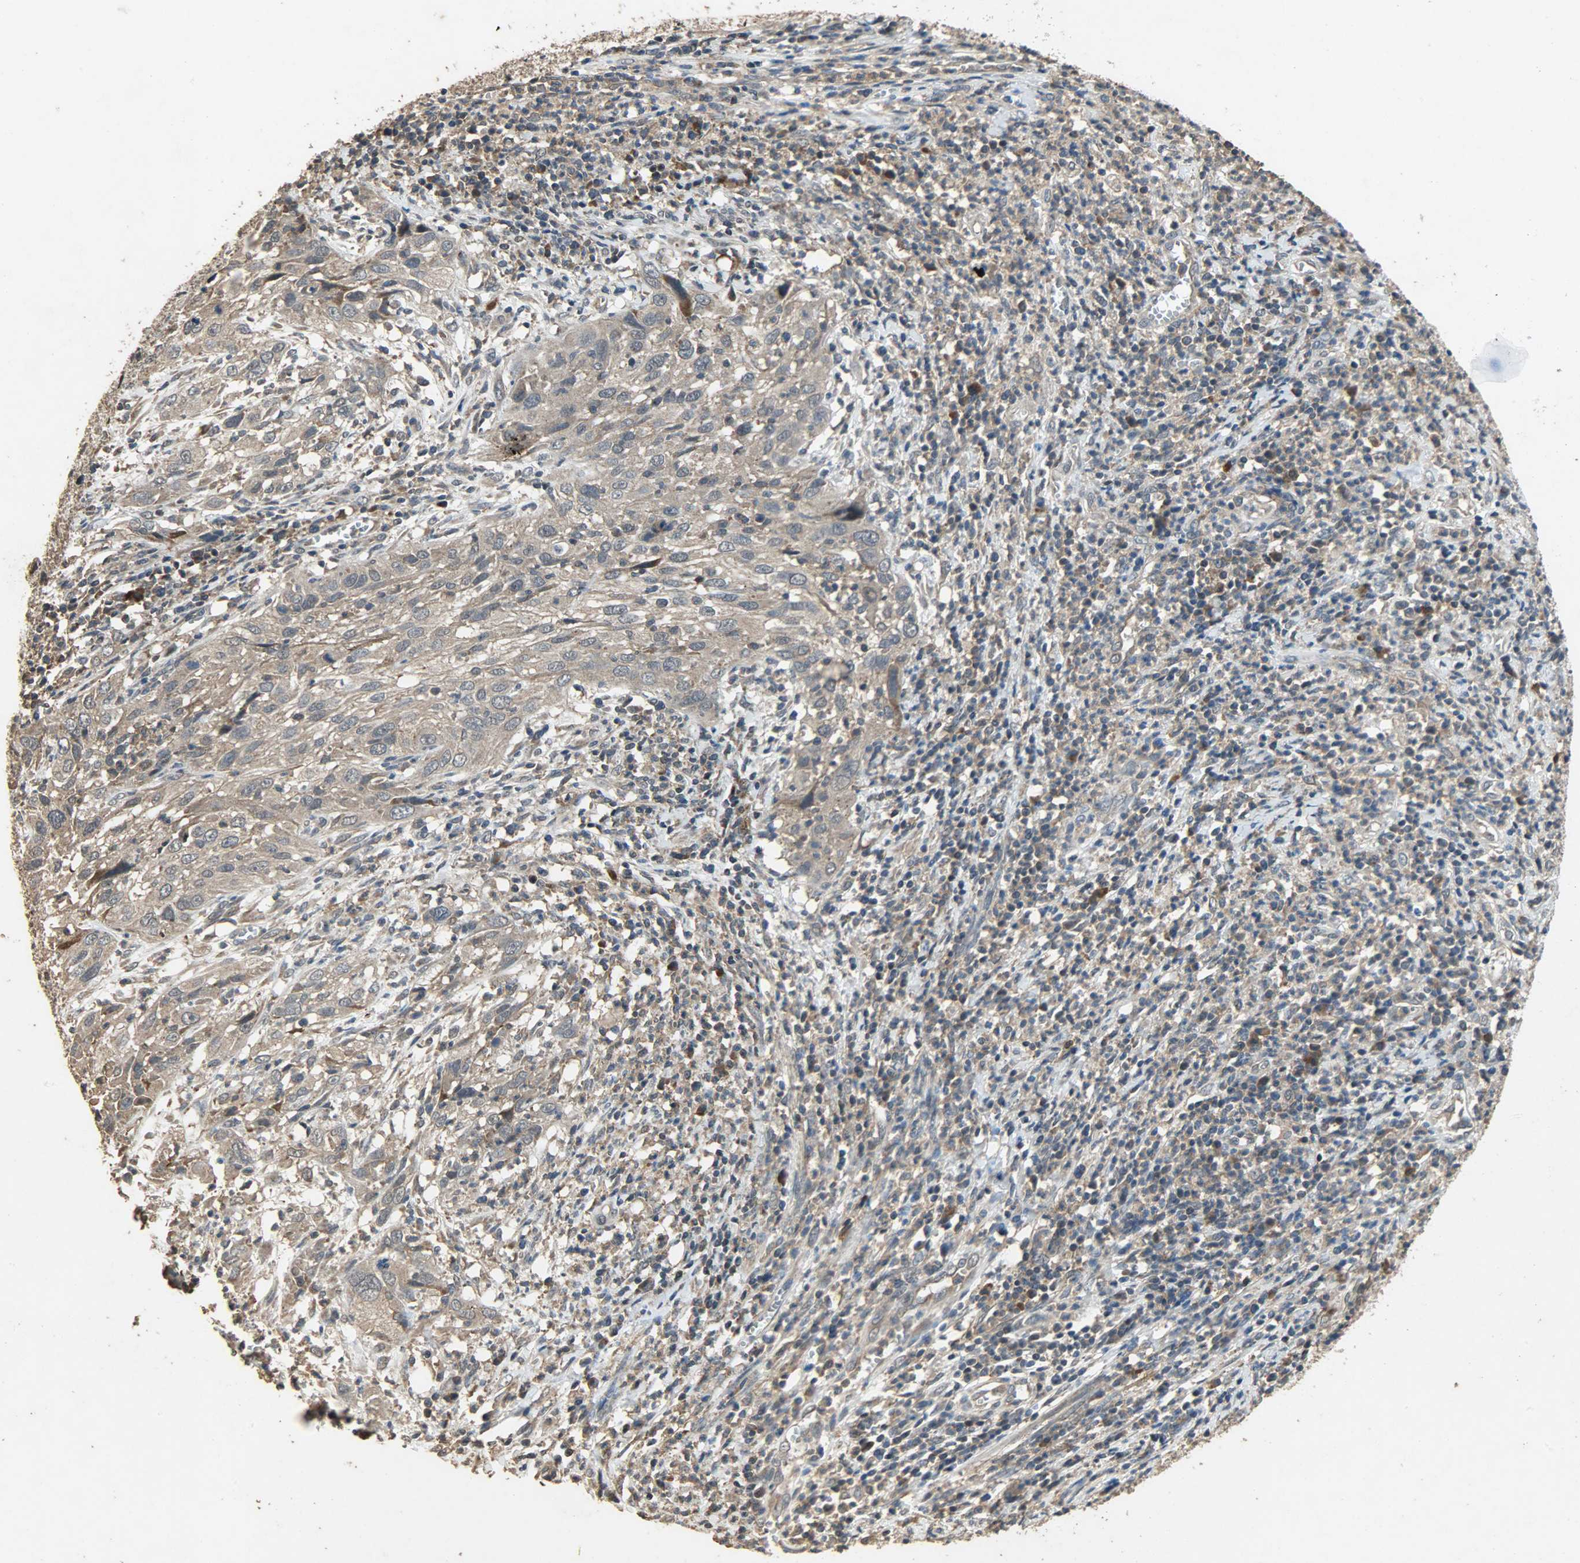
{"staining": {"intensity": "weak", "quantity": ">75%", "location": "cytoplasmic/membranous"}, "tissue": "cervical cancer", "cell_type": "Tumor cells", "image_type": "cancer", "snomed": [{"axis": "morphology", "description": "Squamous cell carcinoma, NOS"}, {"axis": "topography", "description": "Cervix"}], "caption": "The immunohistochemical stain highlights weak cytoplasmic/membranous staining in tumor cells of squamous cell carcinoma (cervical) tissue.", "gene": "CDKN2C", "patient": {"sex": "female", "age": 32}}